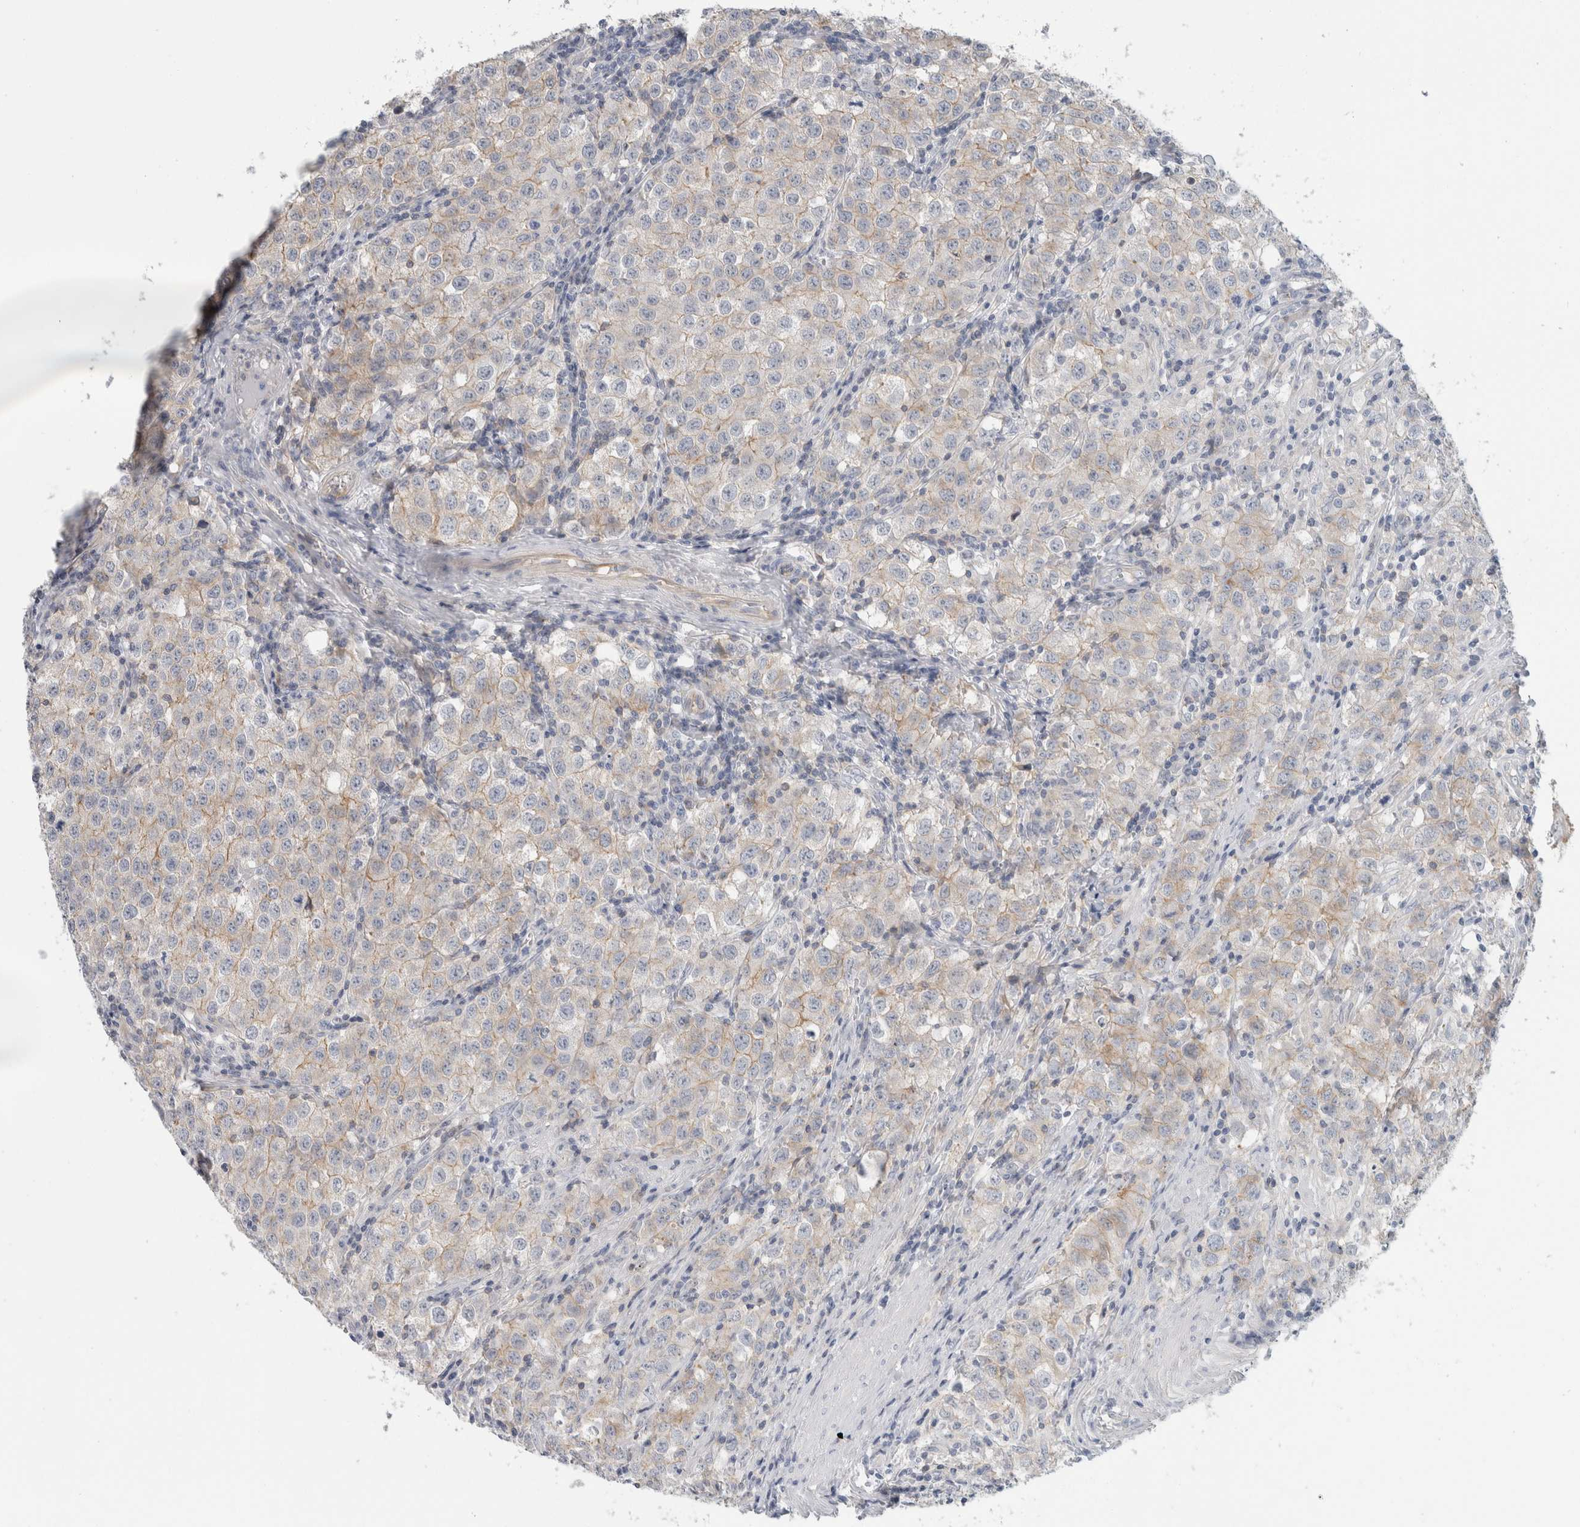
{"staining": {"intensity": "weak", "quantity": "<25%", "location": "cytoplasmic/membranous"}, "tissue": "testis cancer", "cell_type": "Tumor cells", "image_type": "cancer", "snomed": [{"axis": "morphology", "description": "Seminoma, NOS"}, {"axis": "morphology", "description": "Carcinoma, Embryonal, NOS"}, {"axis": "topography", "description": "Testis"}], "caption": "Testis seminoma was stained to show a protein in brown. There is no significant positivity in tumor cells. (DAB (3,3'-diaminobenzidine) immunohistochemistry (IHC) visualized using brightfield microscopy, high magnification).", "gene": "CD55", "patient": {"sex": "male", "age": 43}}